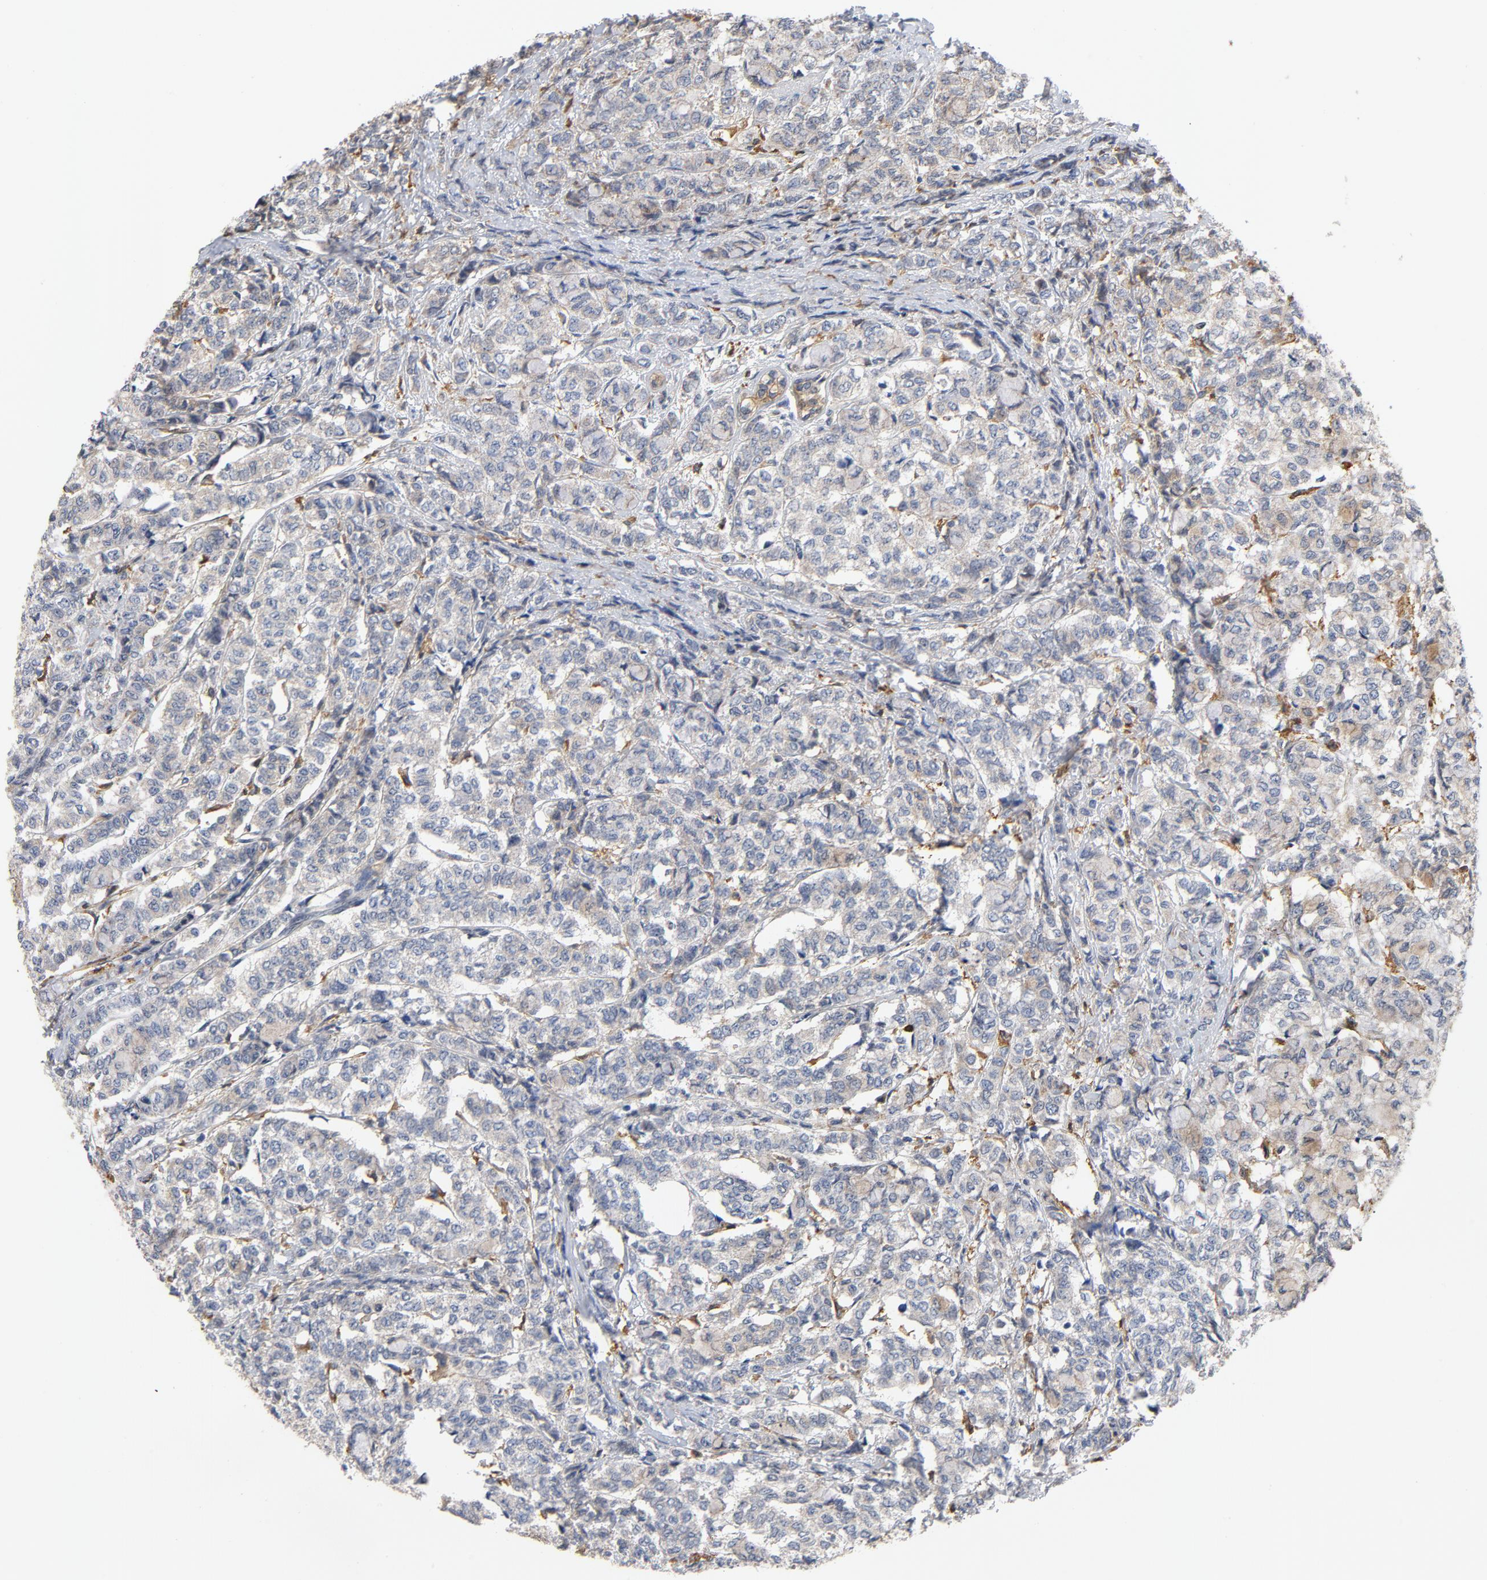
{"staining": {"intensity": "weak", "quantity": "25%-75%", "location": "cytoplasmic/membranous"}, "tissue": "breast cancer", "cell_type": "Tumor cells", "image_type": "cancer", "snomed": [{"axis": "morphology", "description": "Lobular carcinoma"}, {"axis": "topography", "description": "Breast"}], "caption": "Weak cytoplasmic/membranous positivity for a protein is present in about 25%-75% of tumor cells of breast lobular carcinoma using immunohistochemistry.", "gene": "RAPGEF4", "patient": {"sex": "female", "age": 60}}